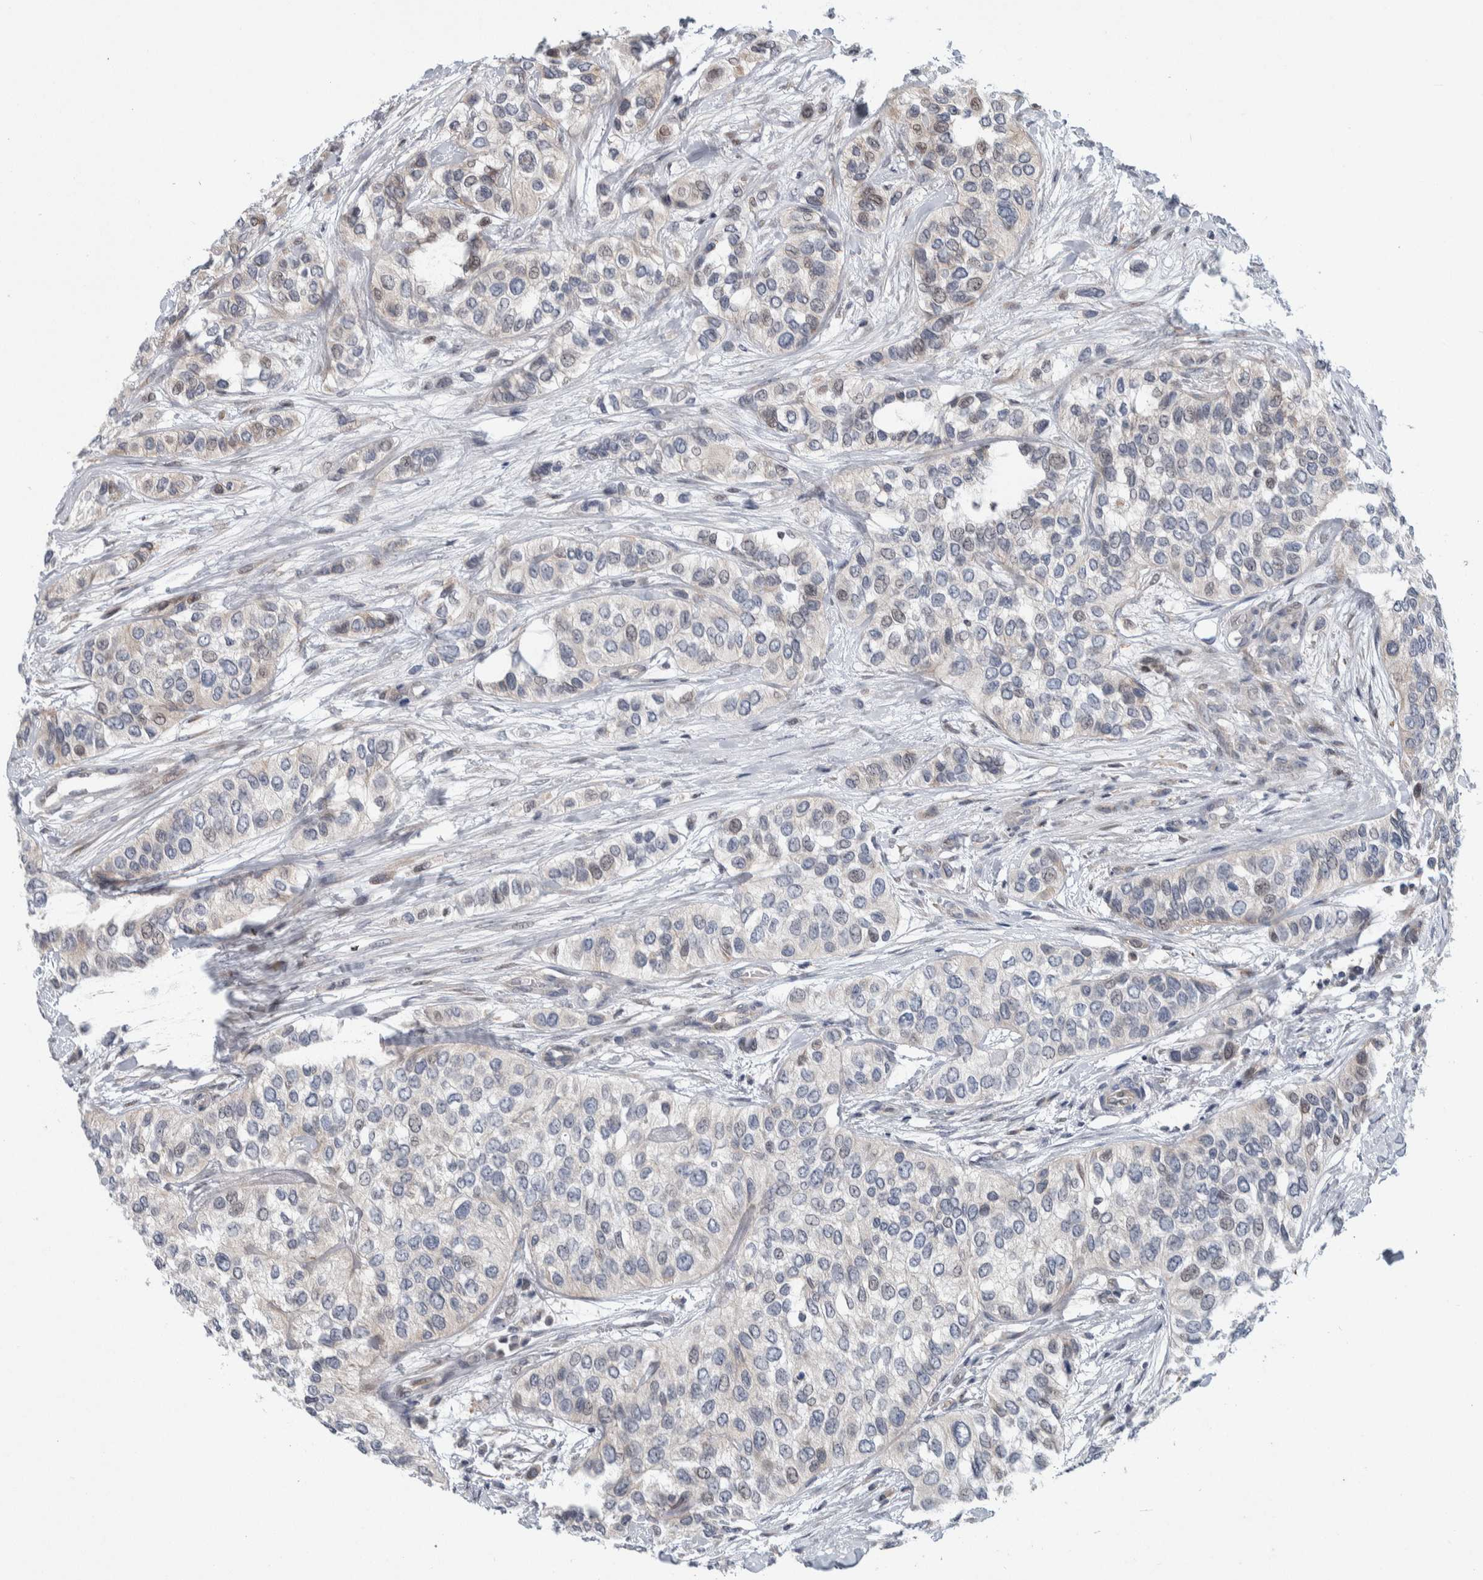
{"staining": {"intensity": "negative", "quantity": "none", "location": "none"}, "tissue": "urothelial cancer", "cell_type": "Tumor cells", "image_type": "cancer", "snomed": [{"axis": "morphology", "description": "Urothelial carcinoma, High grade"}, {"axis": "topography", "description": "Urinary bladder"}], "caption": "This is an immunohistochemistry photomicrograph of human high-grade urothelial carcinoma. There is no staining in tumor cells.", "gene": "PTPA", "patient": {"sex": "female", "age": 56}}